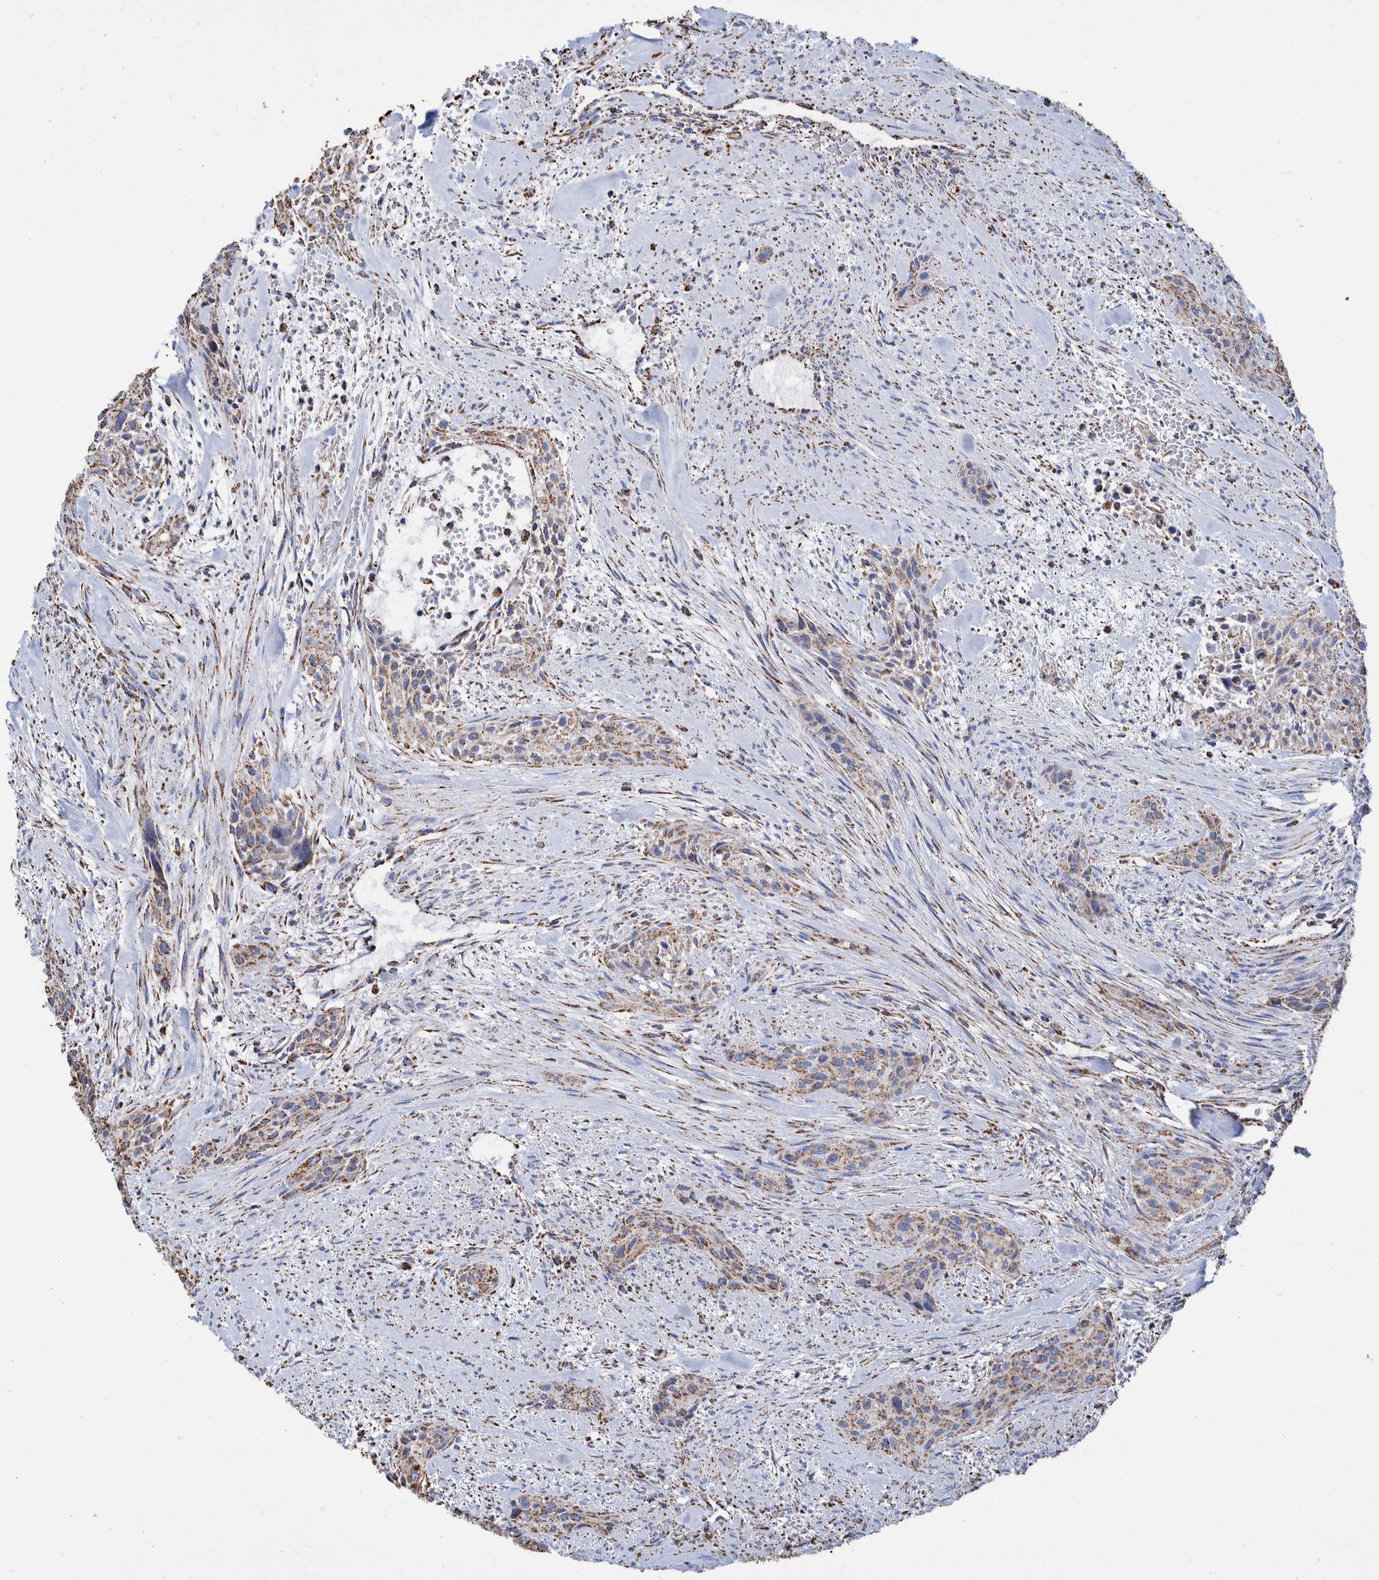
{"staining": {"intensity": "moderate", "quantity": ">75%", "location": "cytoplasmic/membranous"}, "tissue": "urothelial cancer", "cell_type": "Tumor cells", "image_type": "cancer", "snomed": [{"axis": "morphology", "description": "Urothelial carcinoma, High grade"}, {"axis": "topography", "description": "Urinary bladder"}], "caption": "The immunohistochemical stain shows moderate cytoplasmic/membranous staining in tumor cells of urothelial cancer tissue.", "gene": "VPS26C", "patient": {"sex": "male", "age": 35}}